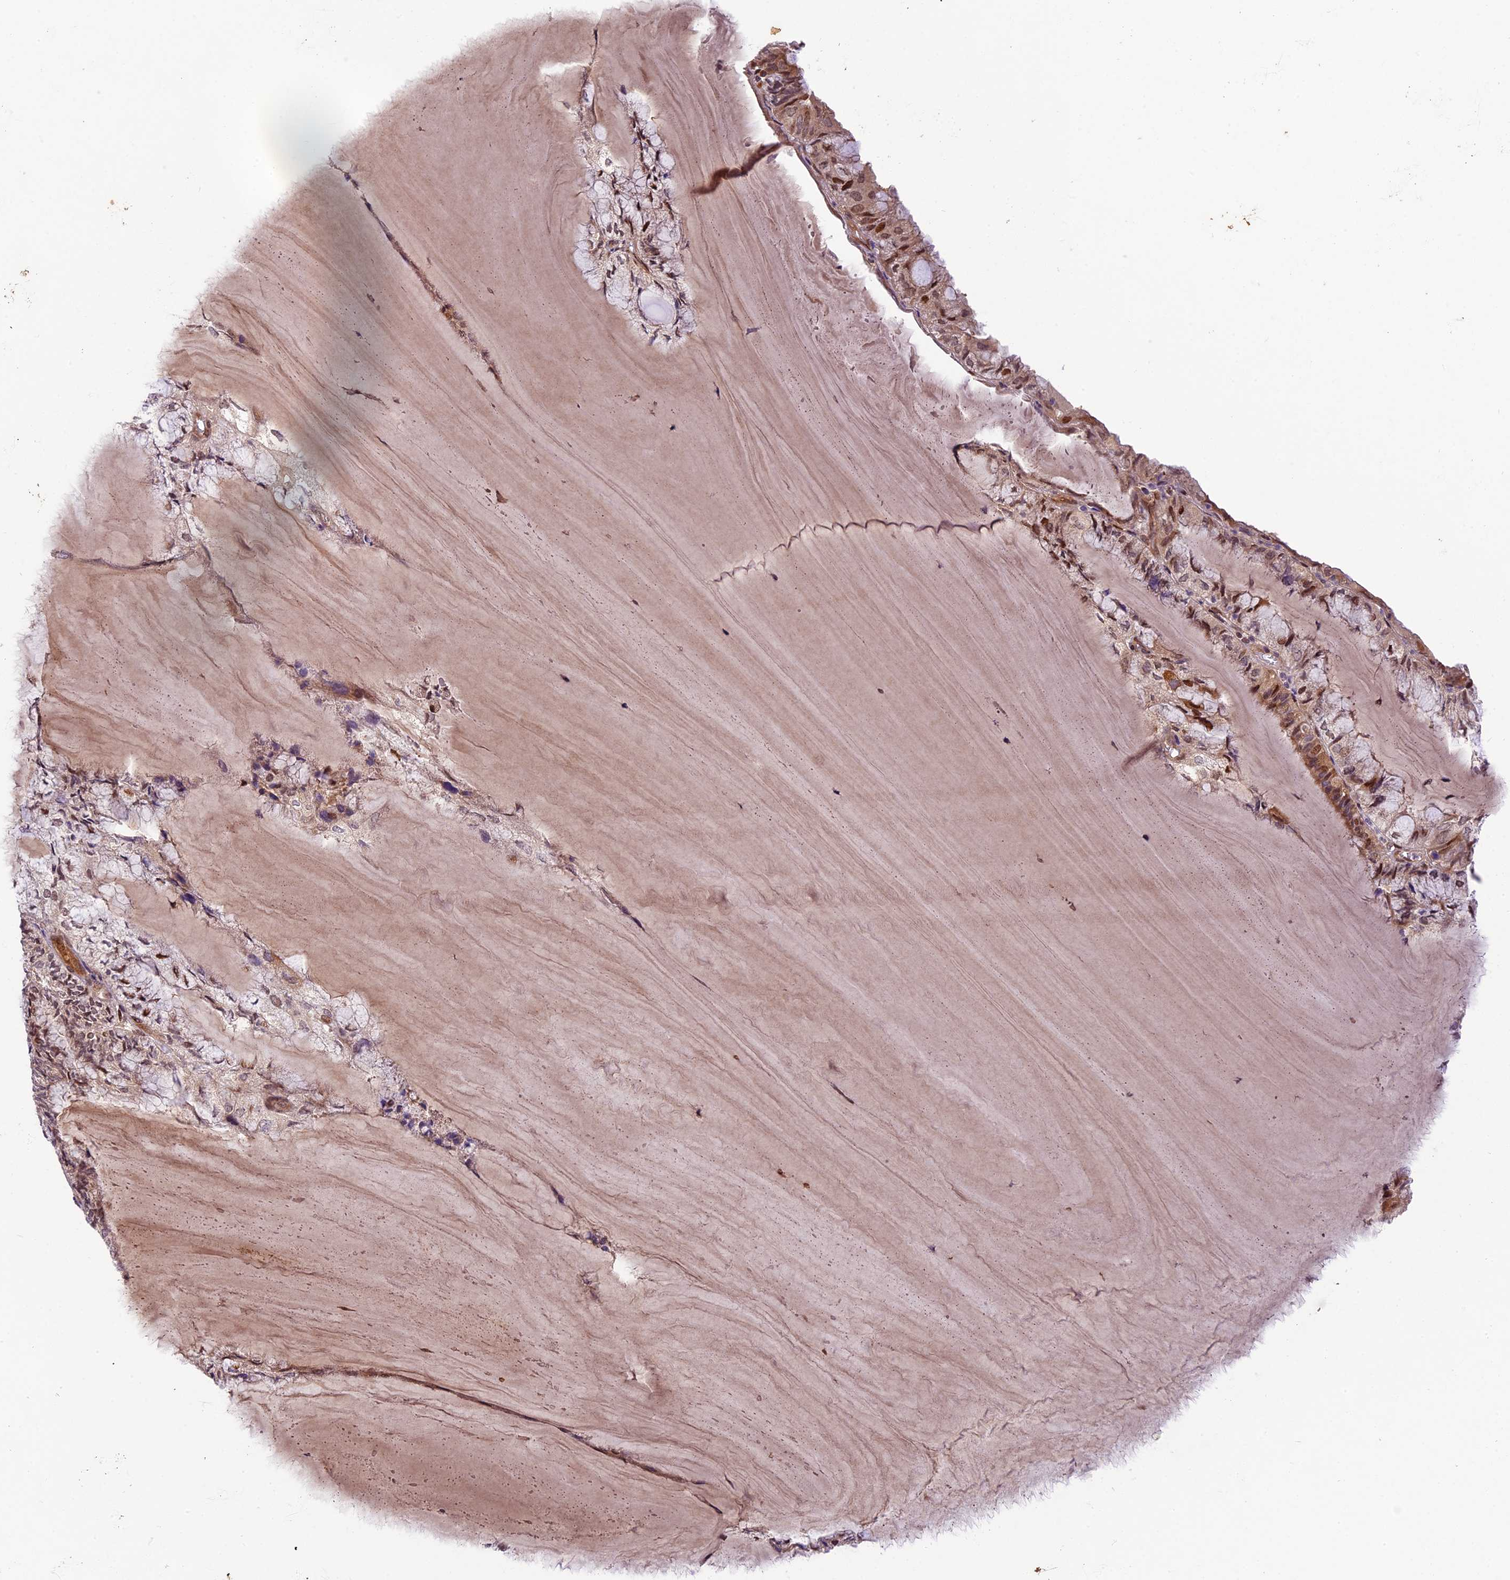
{"staining": {"intensity": "moderate", "quantity": ">75%", "location": "cytoplasmic/membranous,nuclear"}, "tissue": "endometrial cancer", "cell_type": "Tumor cells", "image_type": "cancer", "snomed": [{"axis": "morphology", "description": "Adenocarcinoma, NOS"}, {"axis": "topography", "description": "Endometrium"}], "caption": "Protein staining exhibits moderate cytoplasmic/membranous and nuclear positivity in approximately >75% of tumor cells in endometrial cancer (adenocarcinoma).", "gene": "NEK8", "patient": {"sex": "female", "age": 81}}